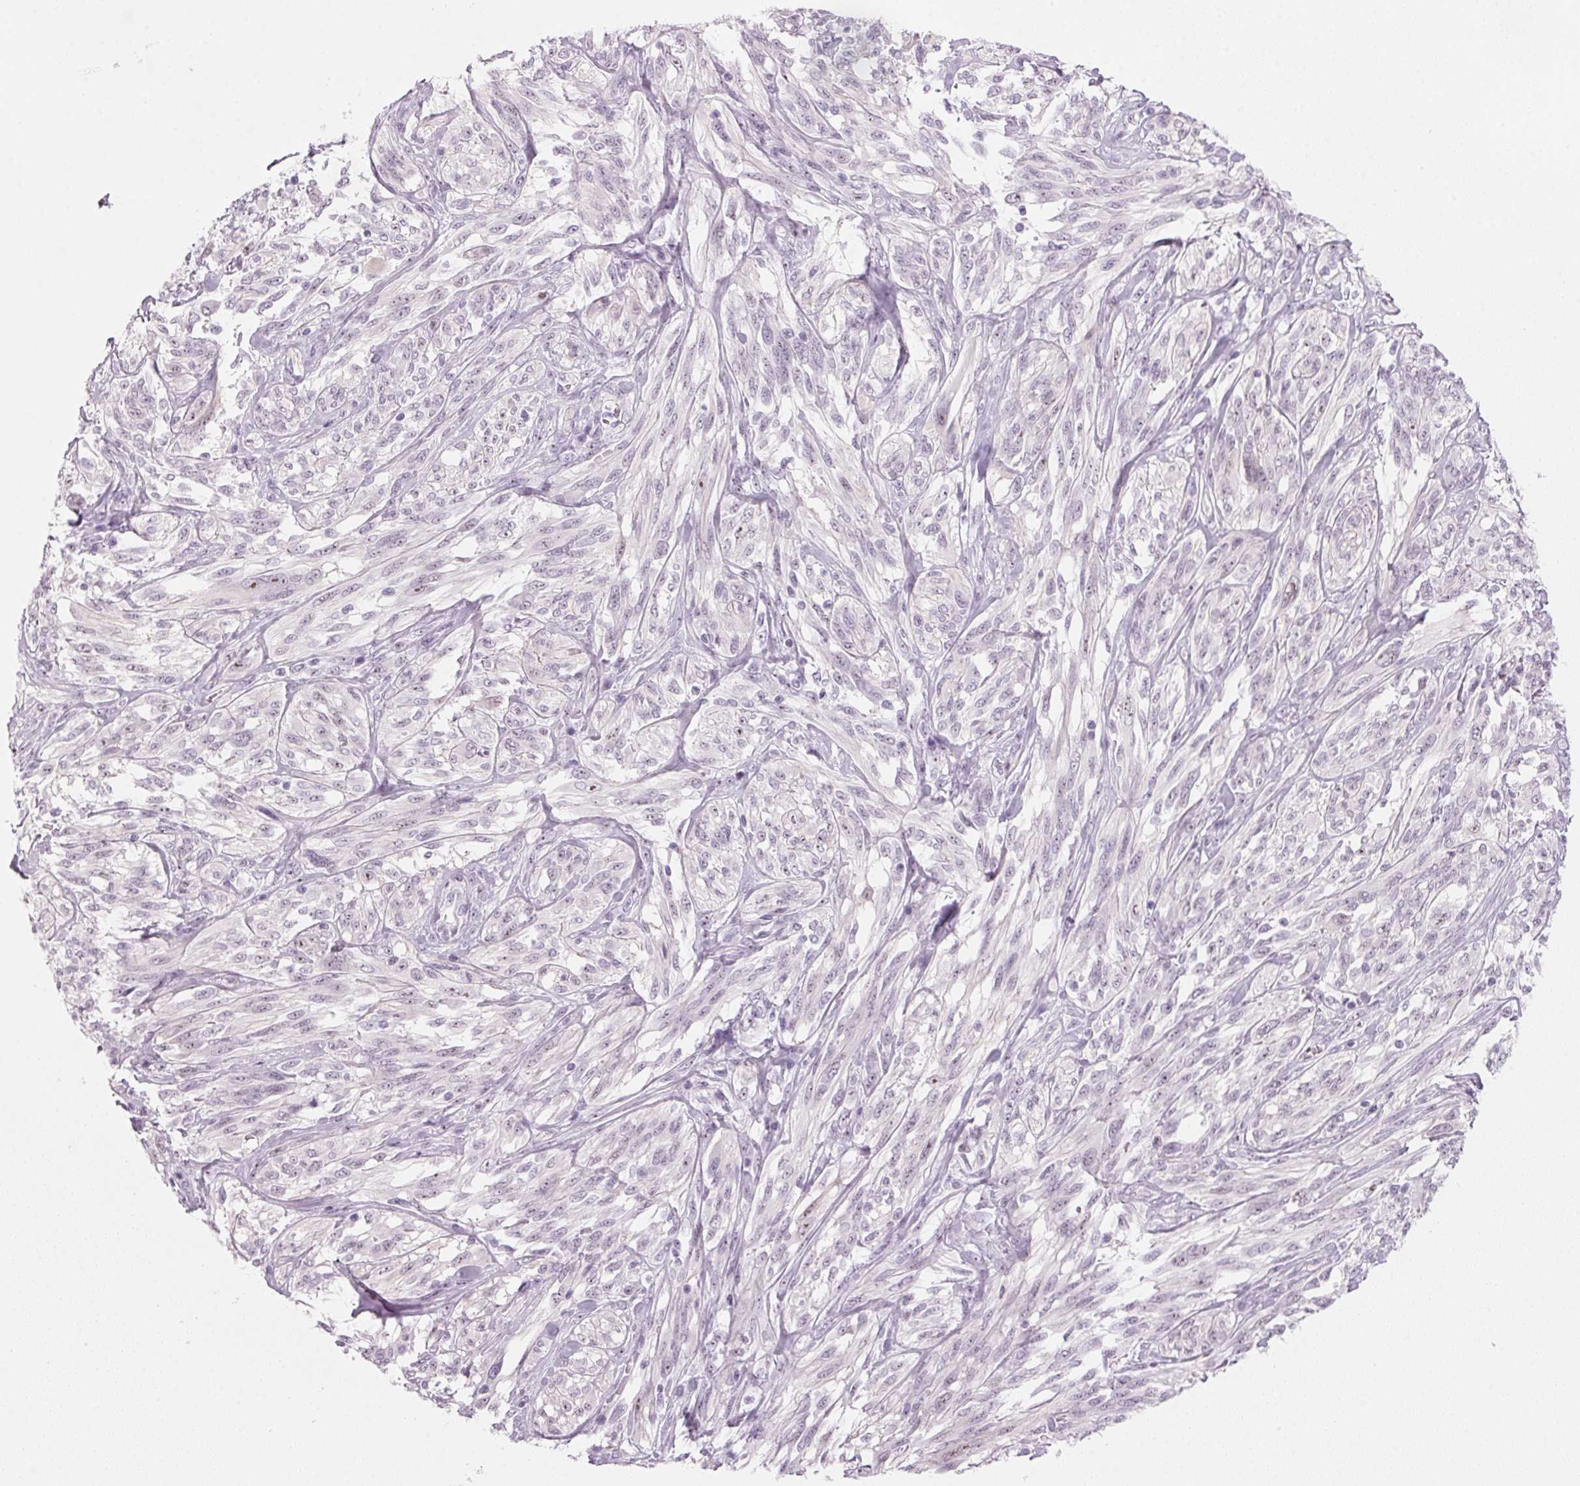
{"staining": {"intensity": "negative", "quantity": "none", "location": "none"}, "tissue": "melanoma", "cell_type": "Tumor cells", "image_type": "cancer", "snomed": [{"axis": "morphology", "description": "Malignant melanoma, NOS"}, {"axis": "topography", "description": "Skin"}], "caption": "The histopathology image displays no staining of tumor cells in melanoma.", "gene": "DNTTIP2", "patient": {"sex": "female", "age": 91}}